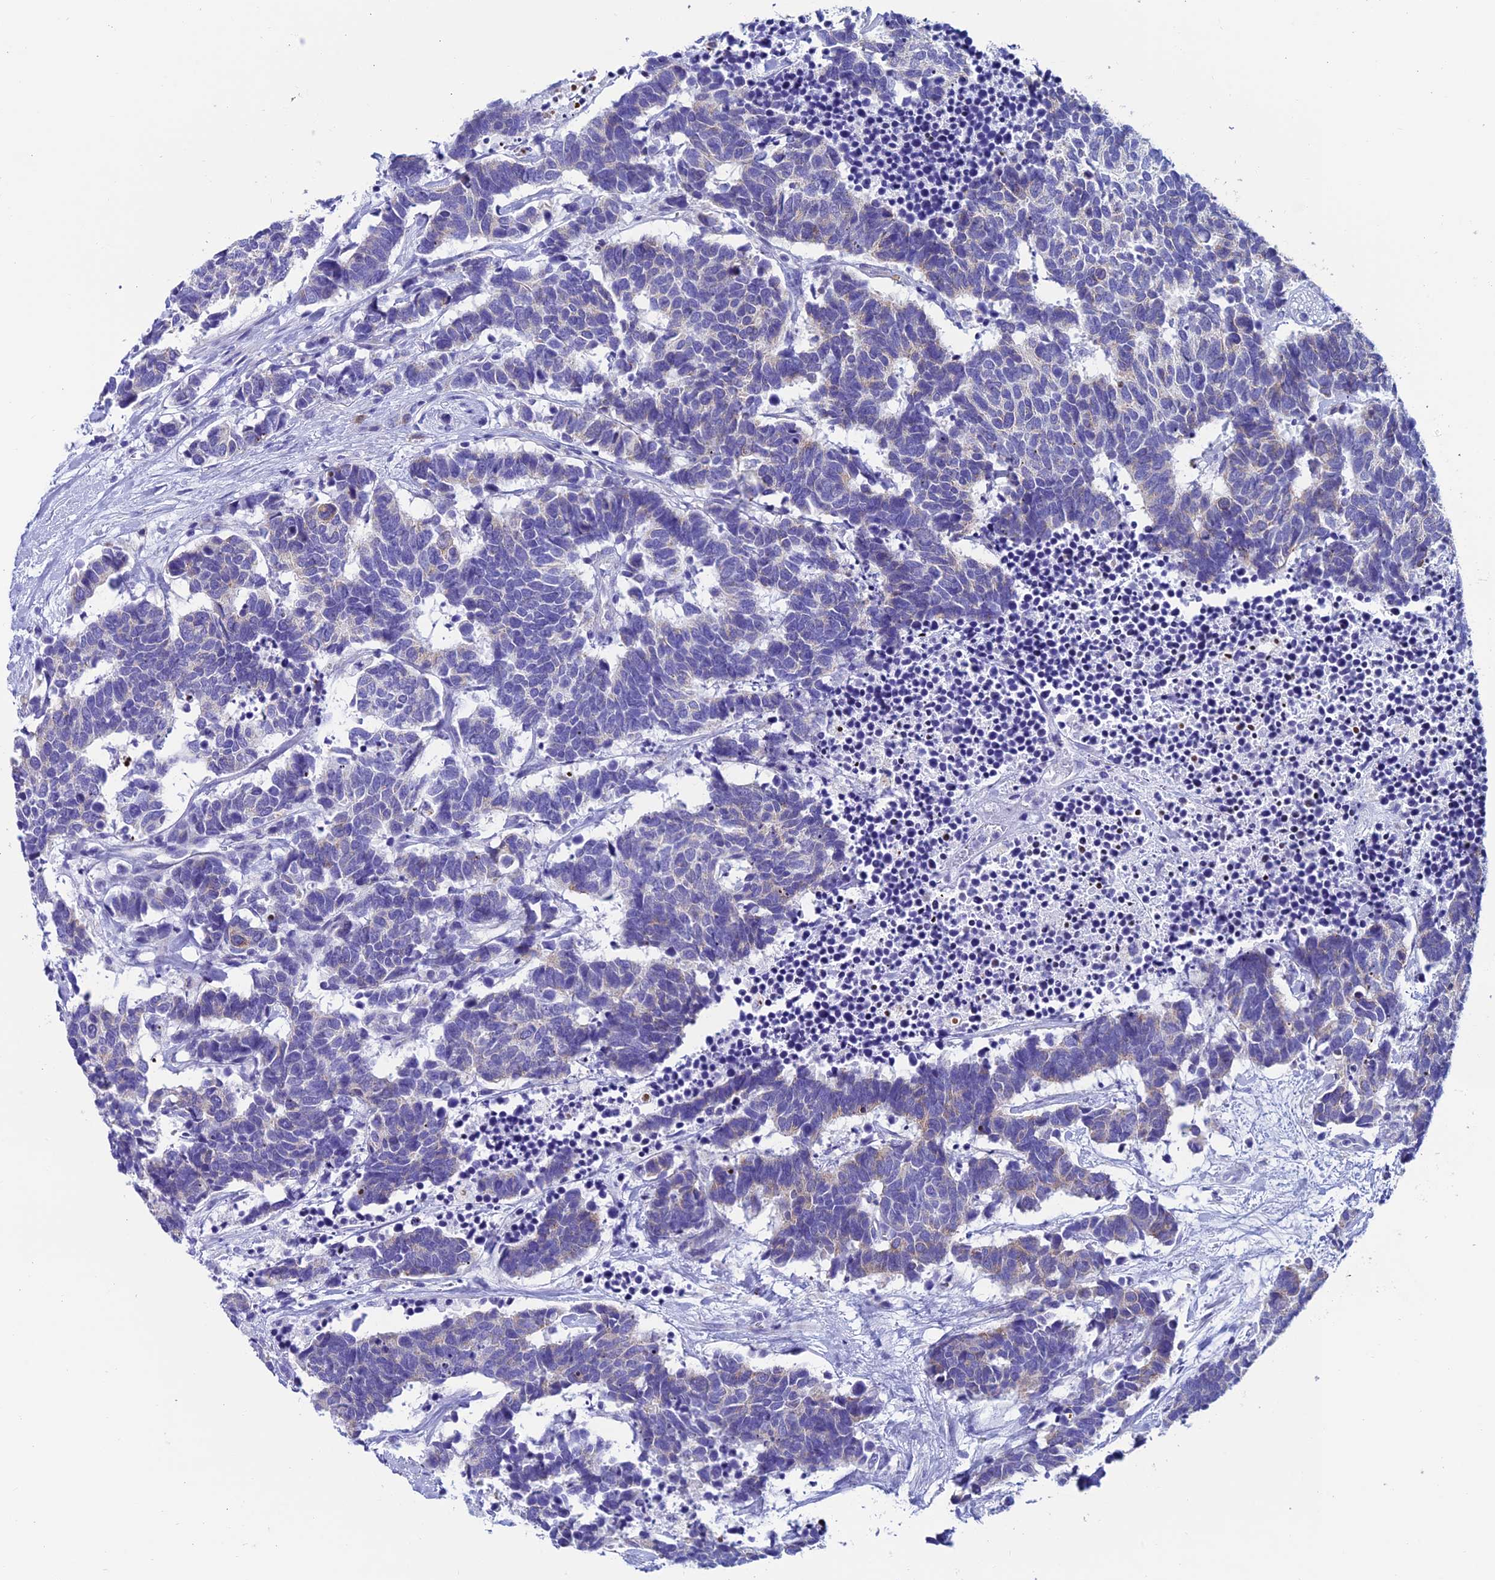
{"staining": {"intensity": "weak", "quantity": "25%-75%", "location": "cytoplasmic/membranous"}, "tissue": "carcinoid", "cell_type": "Tumor cells", "image_type": "cancer", "snomed": [{"axis": "morphology", "description": "Carcinoma, NOS"}, {"axis": "morphology", "description": "Carcinoid, malignant, NOS"}, {"axis": "topography", "description": "Urinary bladder"}], "caption": "There is low levels of weak cytoplasmic/membranous positivity in tumor cells of carcinoma, as demonstrated by immunohistochemical staining (brown color).", "gene": "REEP4", "patient": {"sex": "male", "age": 57}}